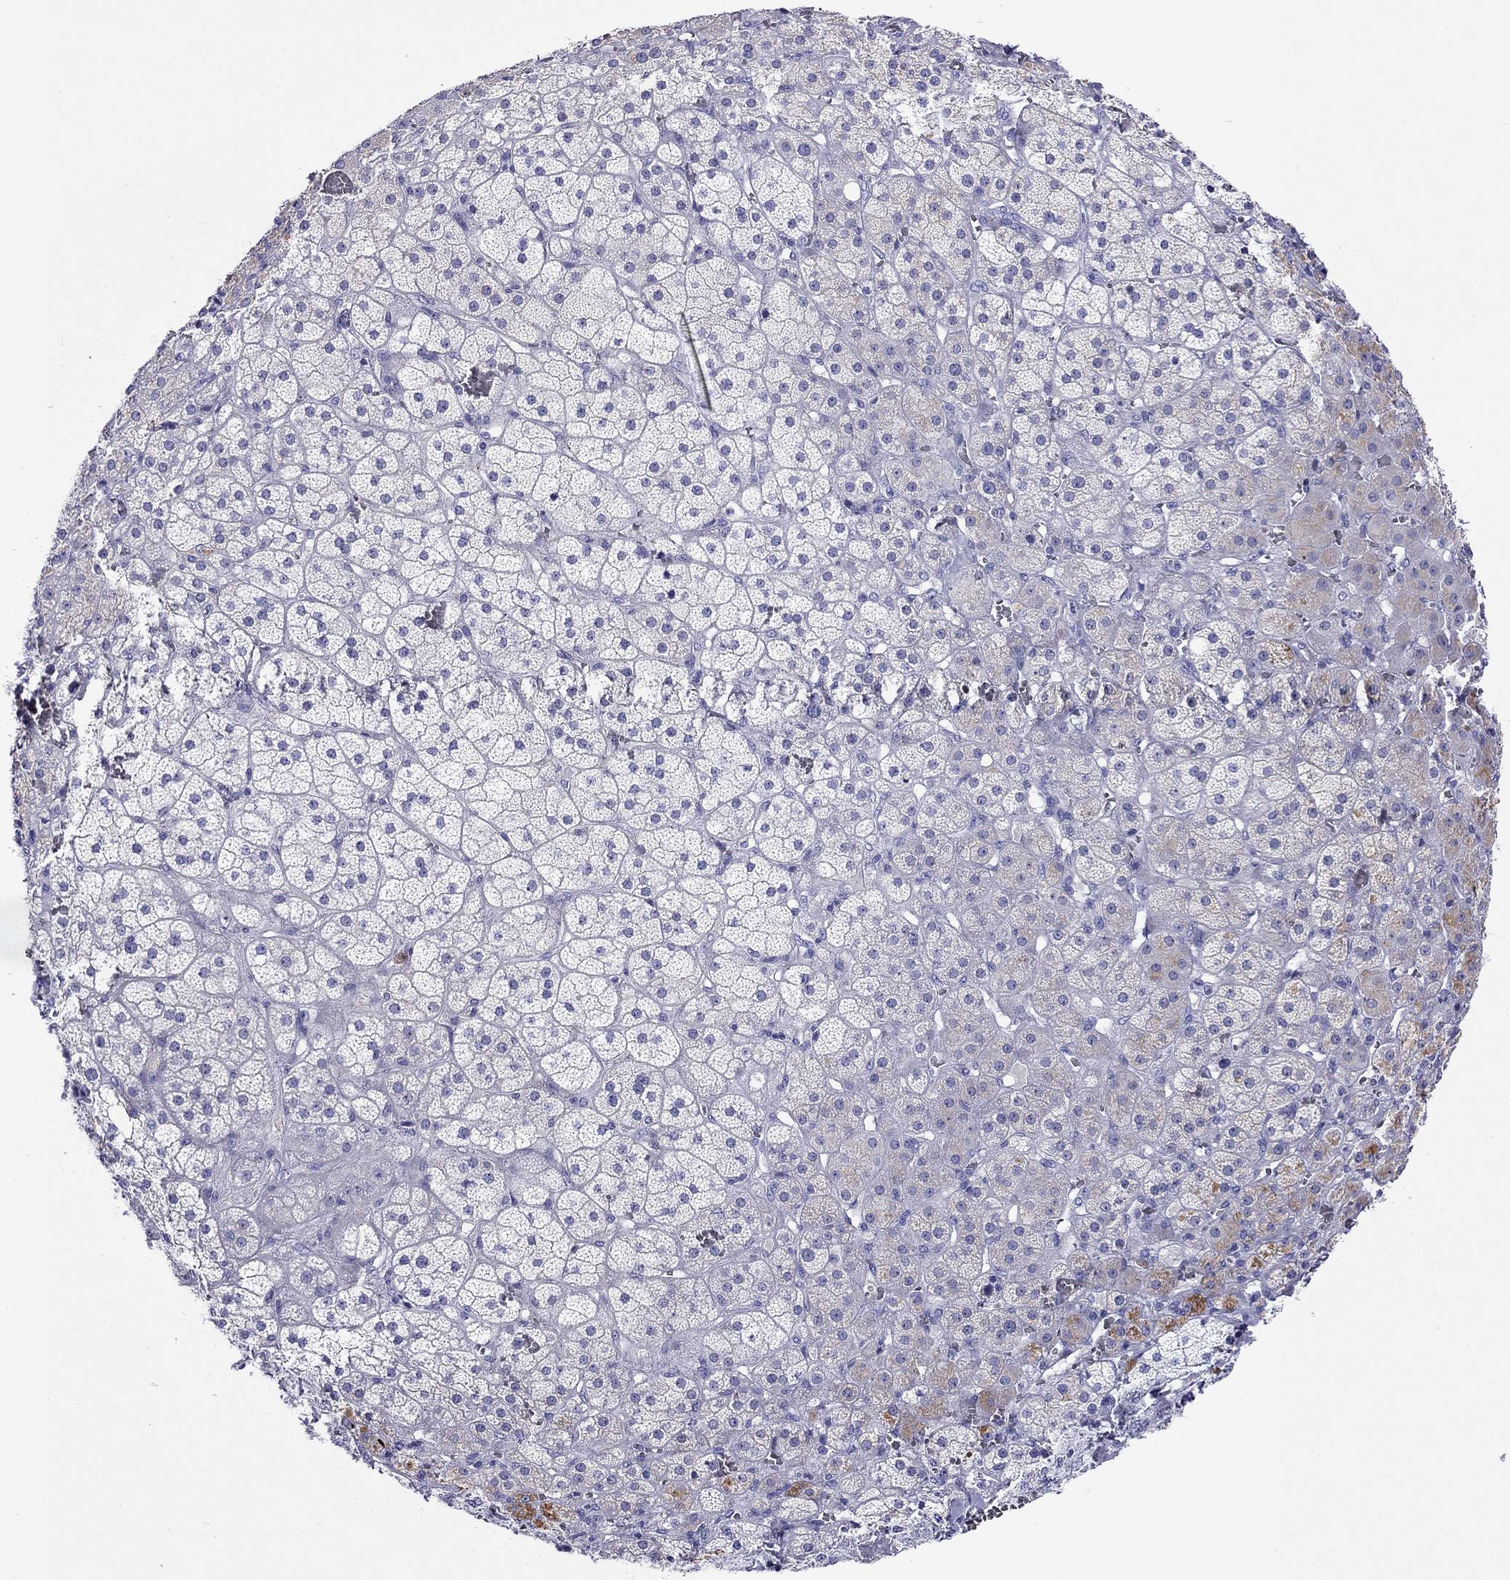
{"staining": {"intensity": "negative", "quantity": "none", "location": "none"}, "tissue": "adrenal gland", "cell_type": "Glandular cells", "image_type": "normal", "snomed": [{"axis": "morphology", "description": "Normal tissue, NOS"}, {"axis": "topography", "description": "Adrenal gland"}], "caption": "DAB immunohistochemical staining of normal human adrenal gland shows no significant expression in glandular cells.", "gene": "CAPNS2", "patient": {"sex": "male", "age": 57}}